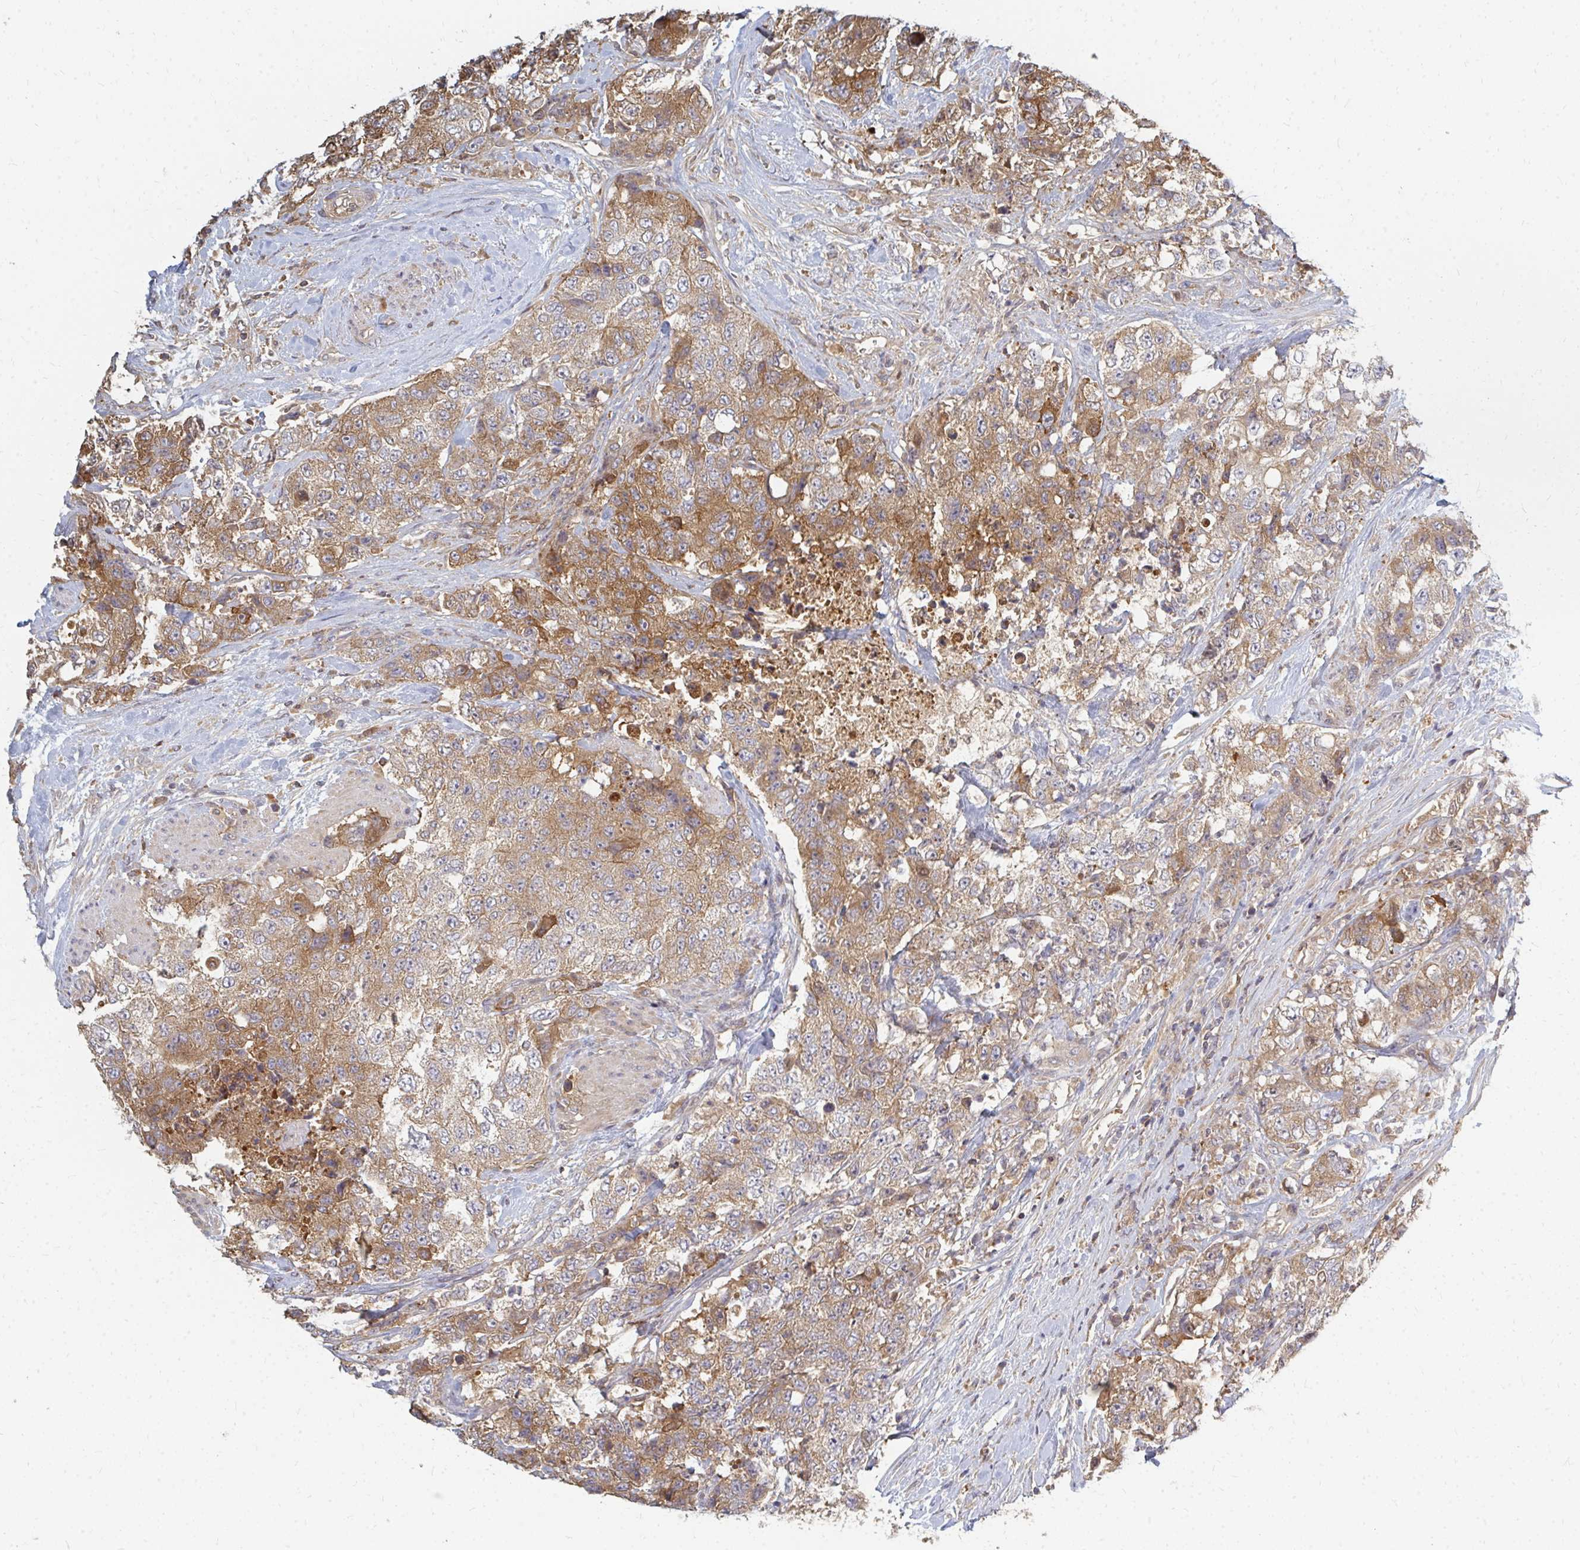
{"staining": {"intensity": "moderate", "quantity": ">75%", "location": "cytoplasmic/membranous"}, "tissue": "urothelial cancer", "cell_type": "Tumor cells", "image_type": "cancer", "snomed": [{"axis": "morphology", "description": "Urothelial carcinoma, High grade"}, {"axis": "topography", "description": "Urinary bladder"}], "caption": "Protein staining of urothelial cancer tissue displays moderate cytoplasmic/membranous expression in about >75% of tumor cells.", "gene": "ZNF285", "patient": {"sex": "female", "age": 78}}